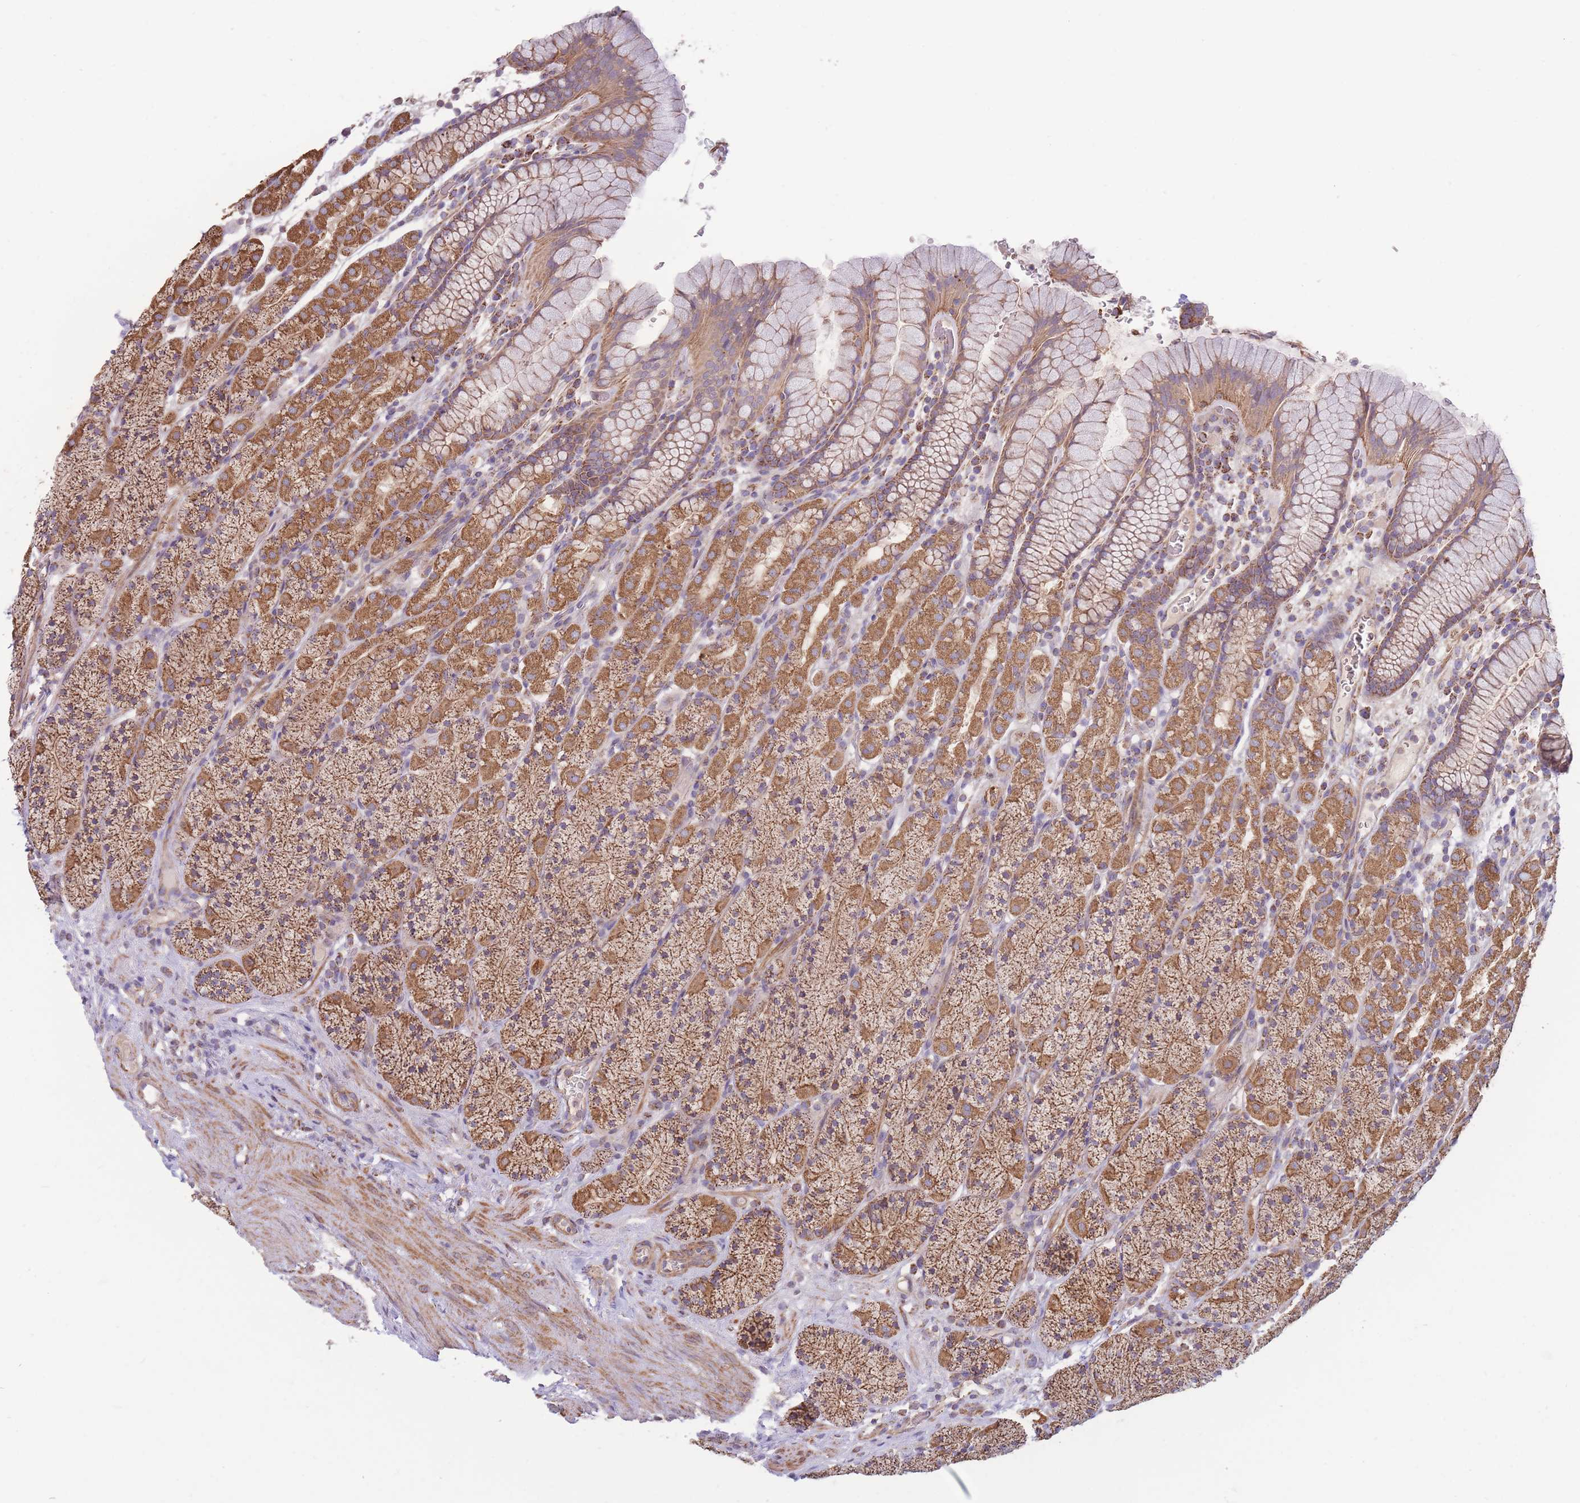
{"staining": {"intensity": "strong", "quantity": ">75%", "location": "cytoplasmic/membranous"}, "tissue": "stomach", "cell_type": "Glandular cells", "image_type": "normal", "snomed": [{"axis": "morphology", "description": "Normal tissue, NOS"}, {"axis": "topography", "description": "Stomach, upper"}, {"axis": "topography", "description": "Stomach"}], "caption": "Immunohistochemical staining of benign stomach demonstrates >75% levels of strong cytoplasmic/membranous protein staining in about >75% of glandular cells. The staining is performed using DAB (3,3'-diaminobenzidine) brown chromogen to label protein expression. The nuclei are counter-stained blue using hematoxylin.", "gene": "KIF16B", "patient": {"sex": "male", "age": 62}}